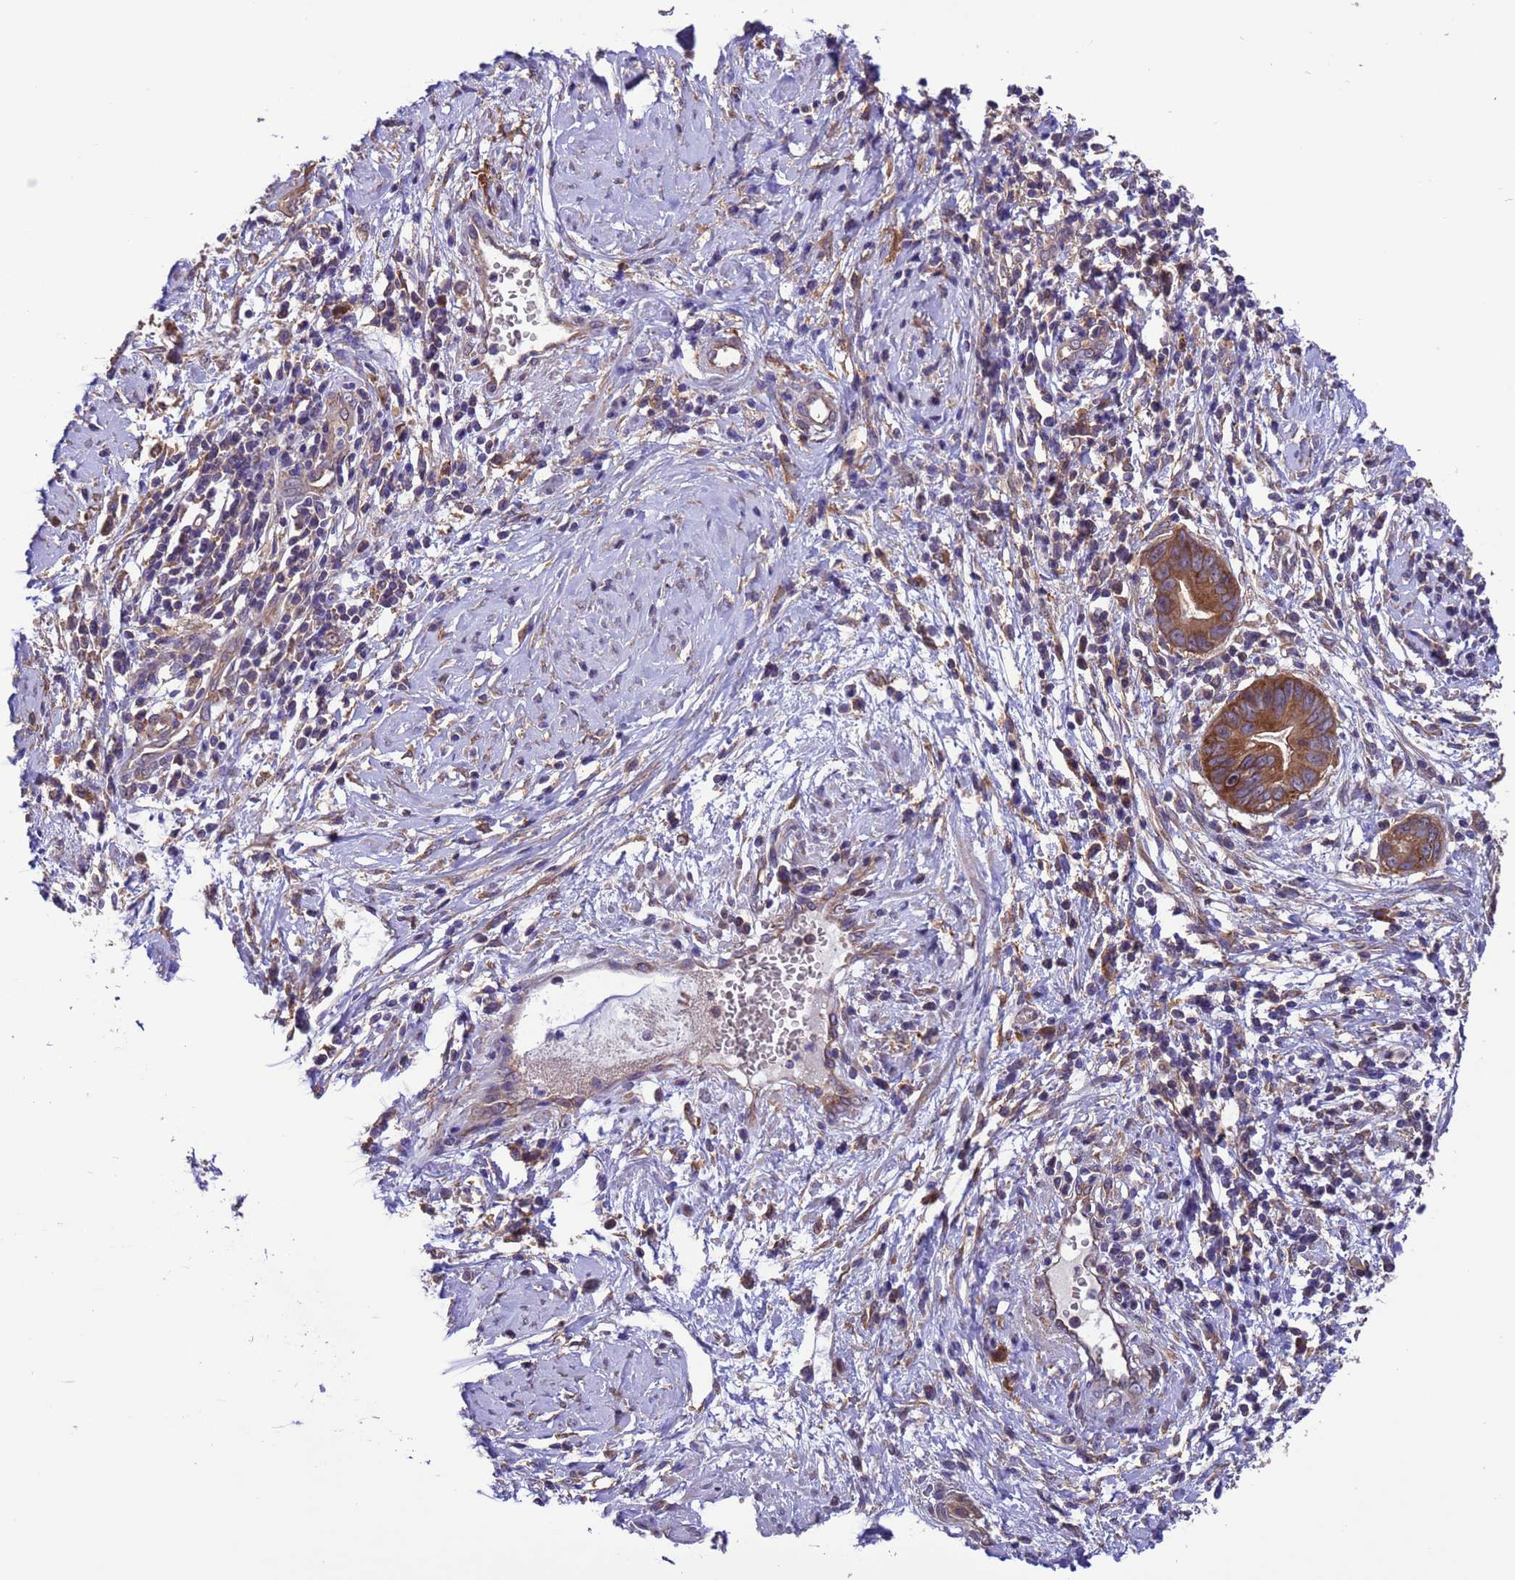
{"staining": {"intensity": "moderate", "quantity": ">75%", "location": "cytoplasmic/membranous"}, "tissue": "cervical cancer", "cell_type": "Tumor cells", "image_type": "cancer", "snomed": [{"axis": "morphology", "description": "Adenocarcinoma, NOS"}, {"axis": "topography", "description": "Cervix"}], "caption": "Immunohistochemistry (IHC) of cervical cancer exhibits medium levels of moderate cytoplasmic/membranous positivity in approximately >75% of tumor cells. Using DAB (brown) and hematoxylin (blue) stains, captured at high magnification using brightfield microscopy.", "gene": "ARHGAP12", "patient": {"sex": "female", "age": 44}}